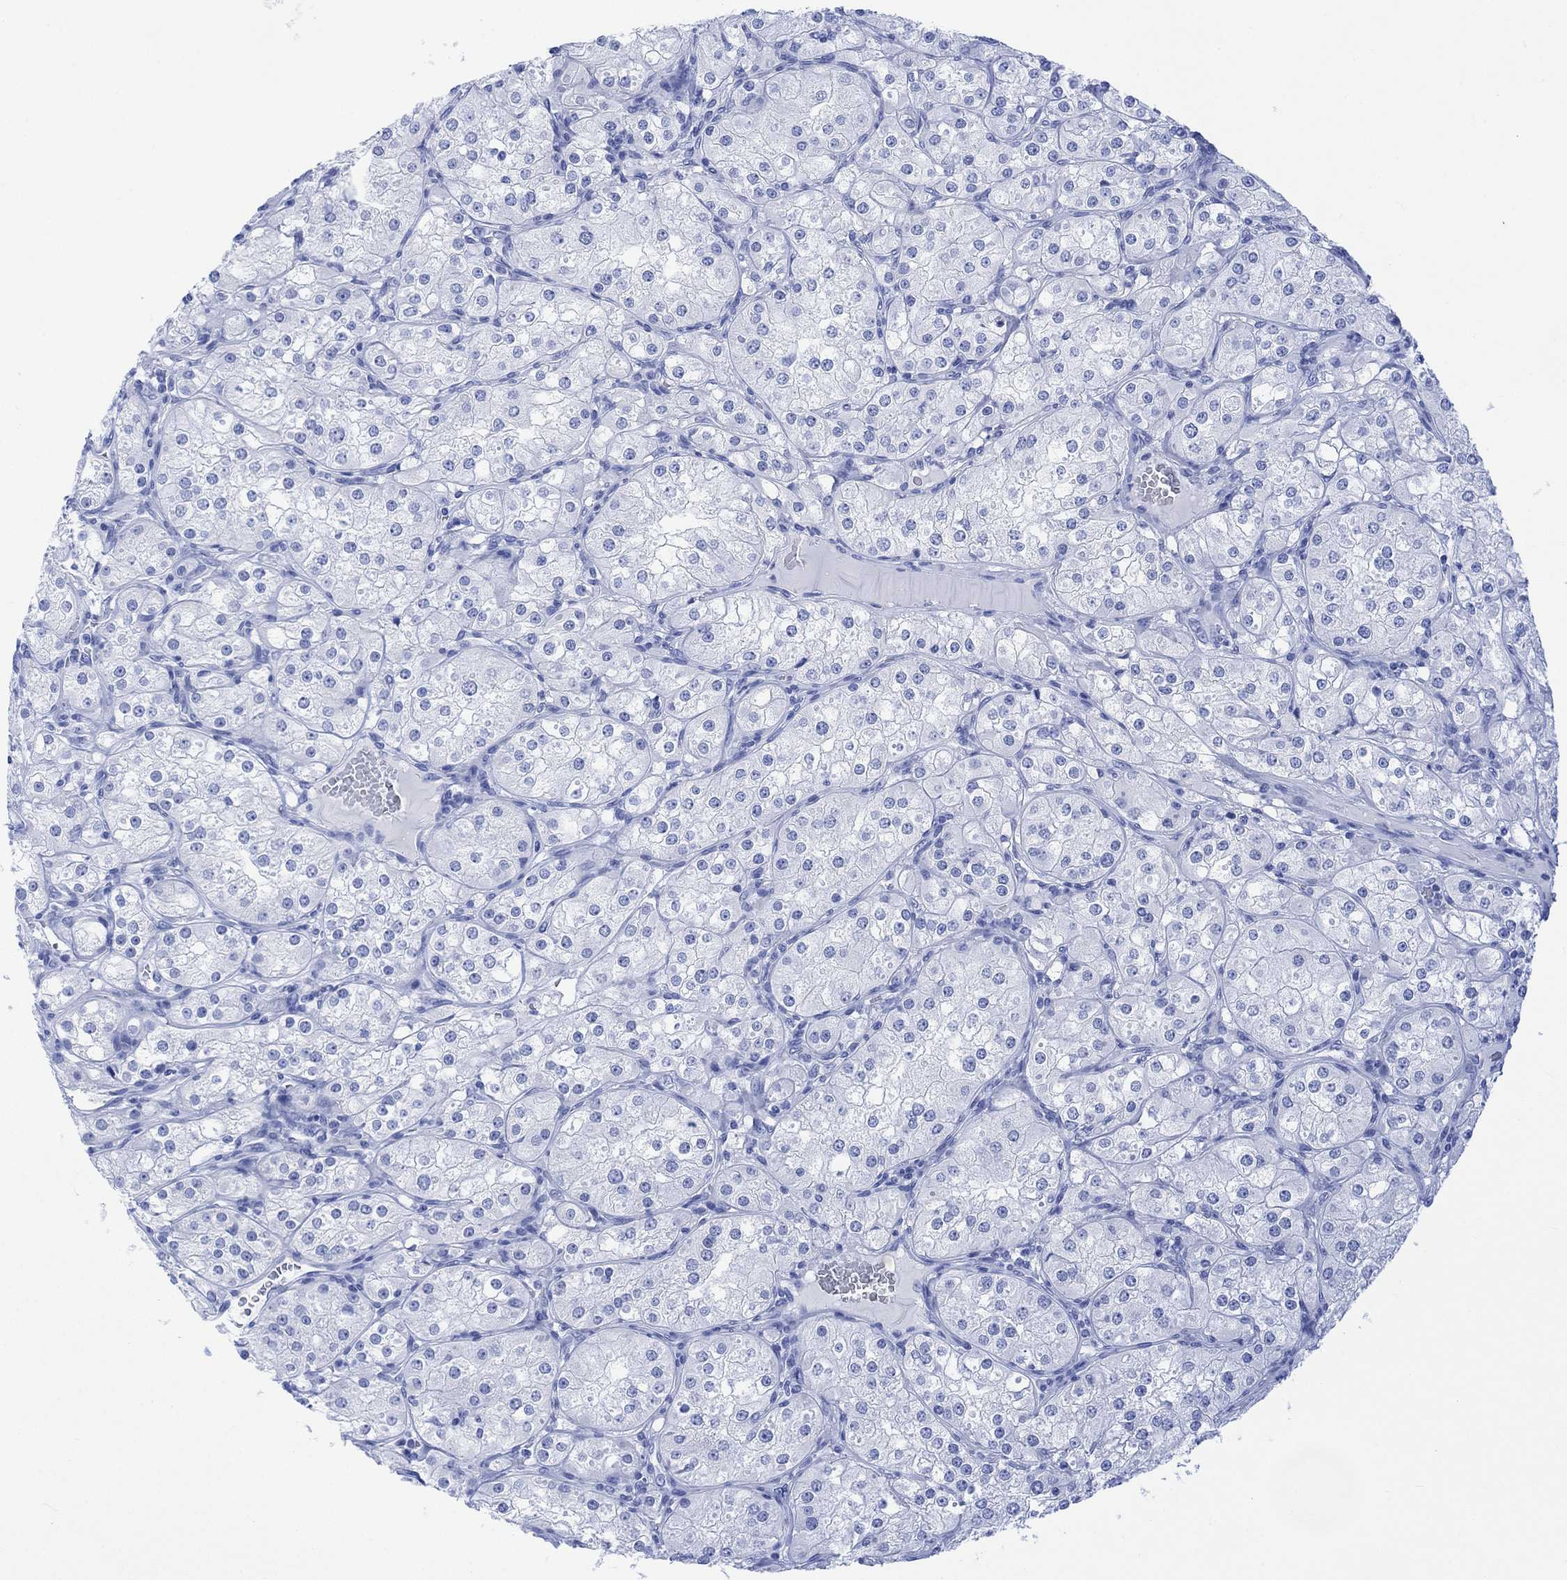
{"staining": {"intensity": "negative", "quantity": "none", "location": "none"}, "tissue": "renal cancer", "cell_type": "Tumor cells", "image_type": "cancer", "snomed": [{"axis": "morphology", "description": "Adenocarcinoma, NOS"}, {"axis": "topography", "description": "Kidney"}], "caption": "An immunohistochemistry (IHC) micrograph of renal cancer (adenocarcinoma) is shown. There is no staining in tumor cells of renal cancer (adenocarcinoma).", "gene": "CELF4", "patient": {"sex": "male", "age": 77}}